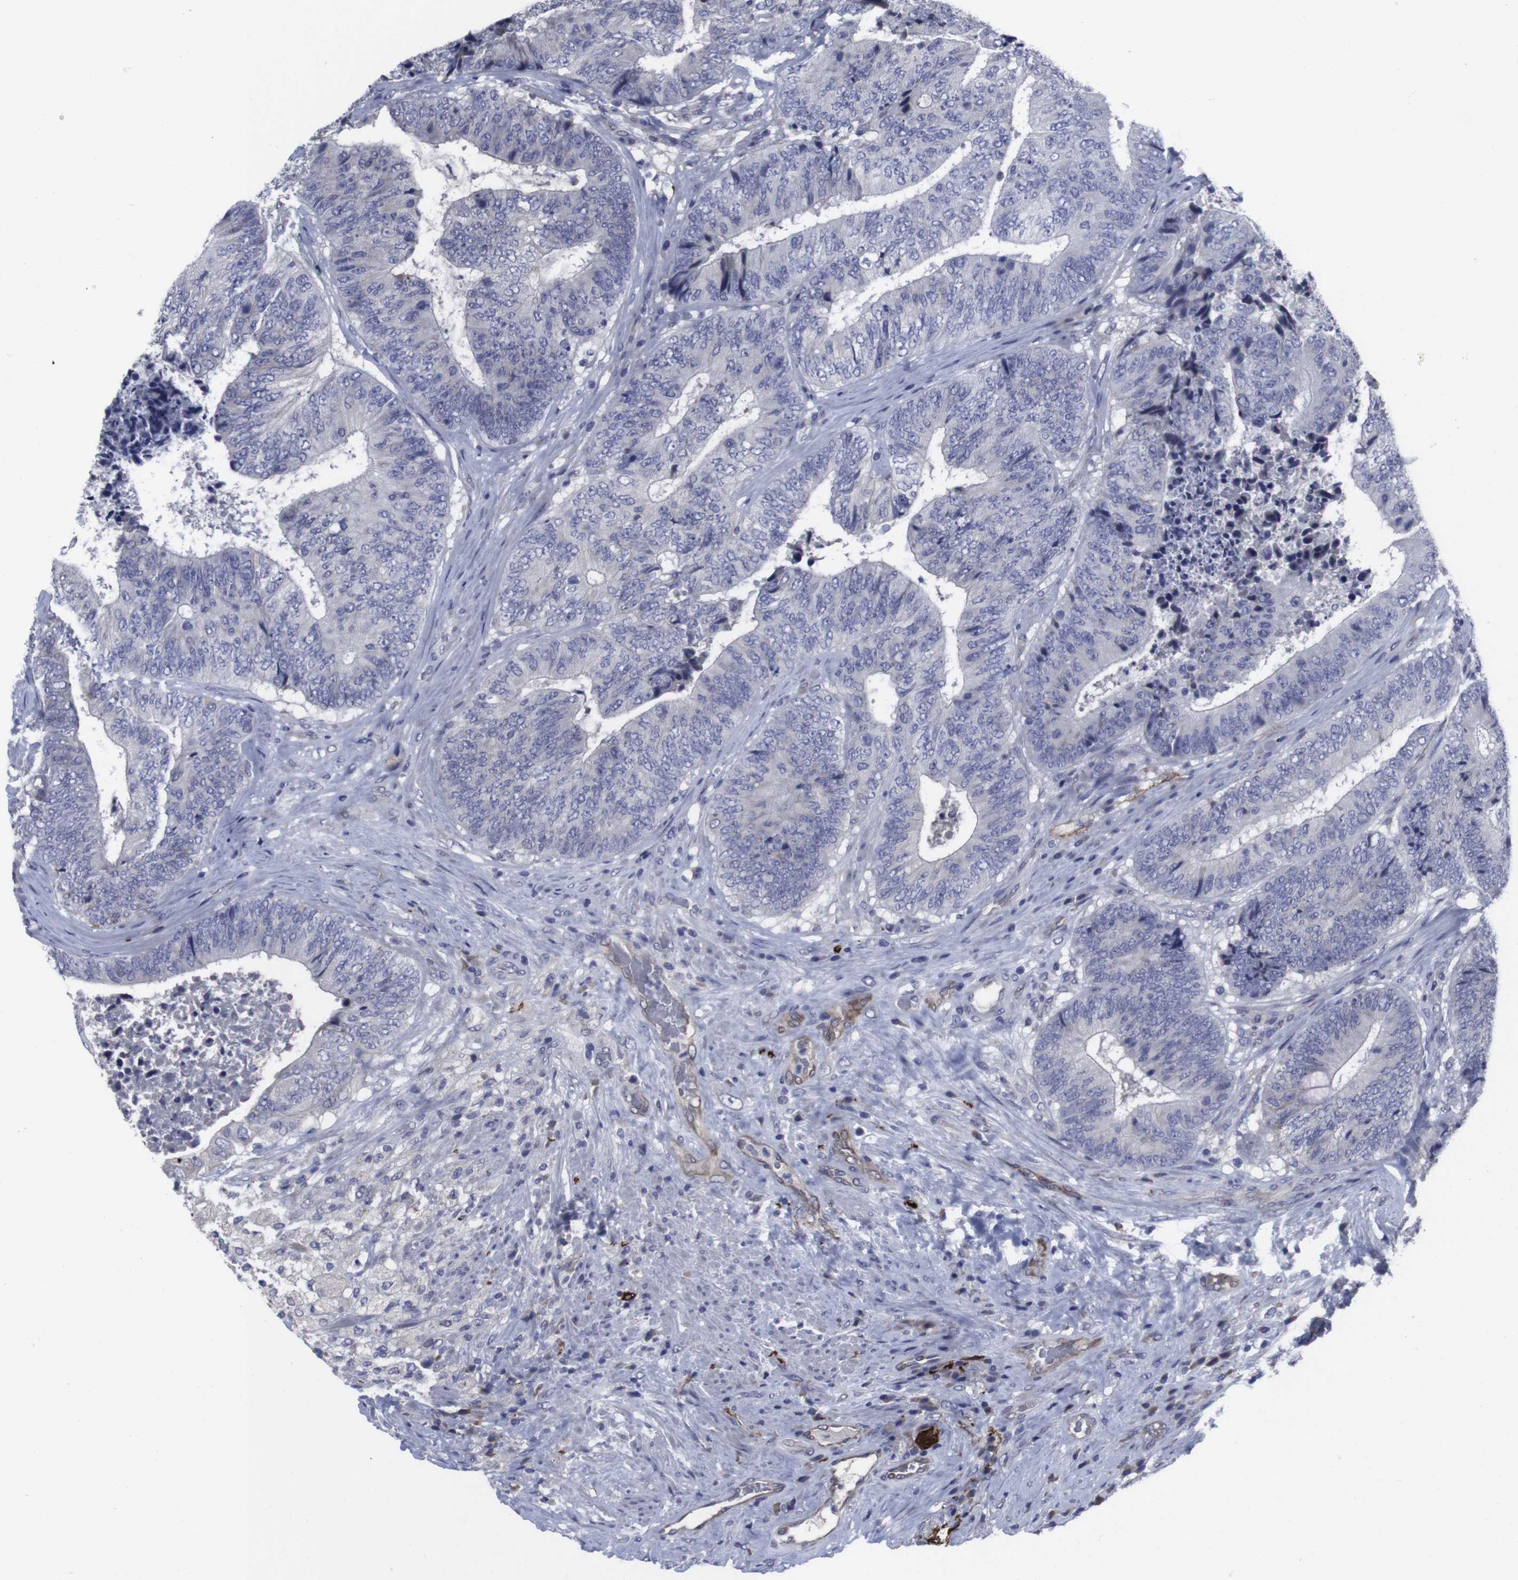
{"staining": {"intensity": "negative", "quantity": "none", "location": "none"}, "tissue": "colorectal cancer", "cell_type": "Tumor cells", "image_type": "cancer", "snomed": [{"axis": "morphology", "description": "Adenocarcinoma, NOS"}, {"axis": "topography", "description": "Rectum"}], "caption": "Image shows no significant protein positivity in tumor cells of colorectal adenocarcinoma.", "gene": "SNCG", "patient": {"sex": "male", "age": 72}}